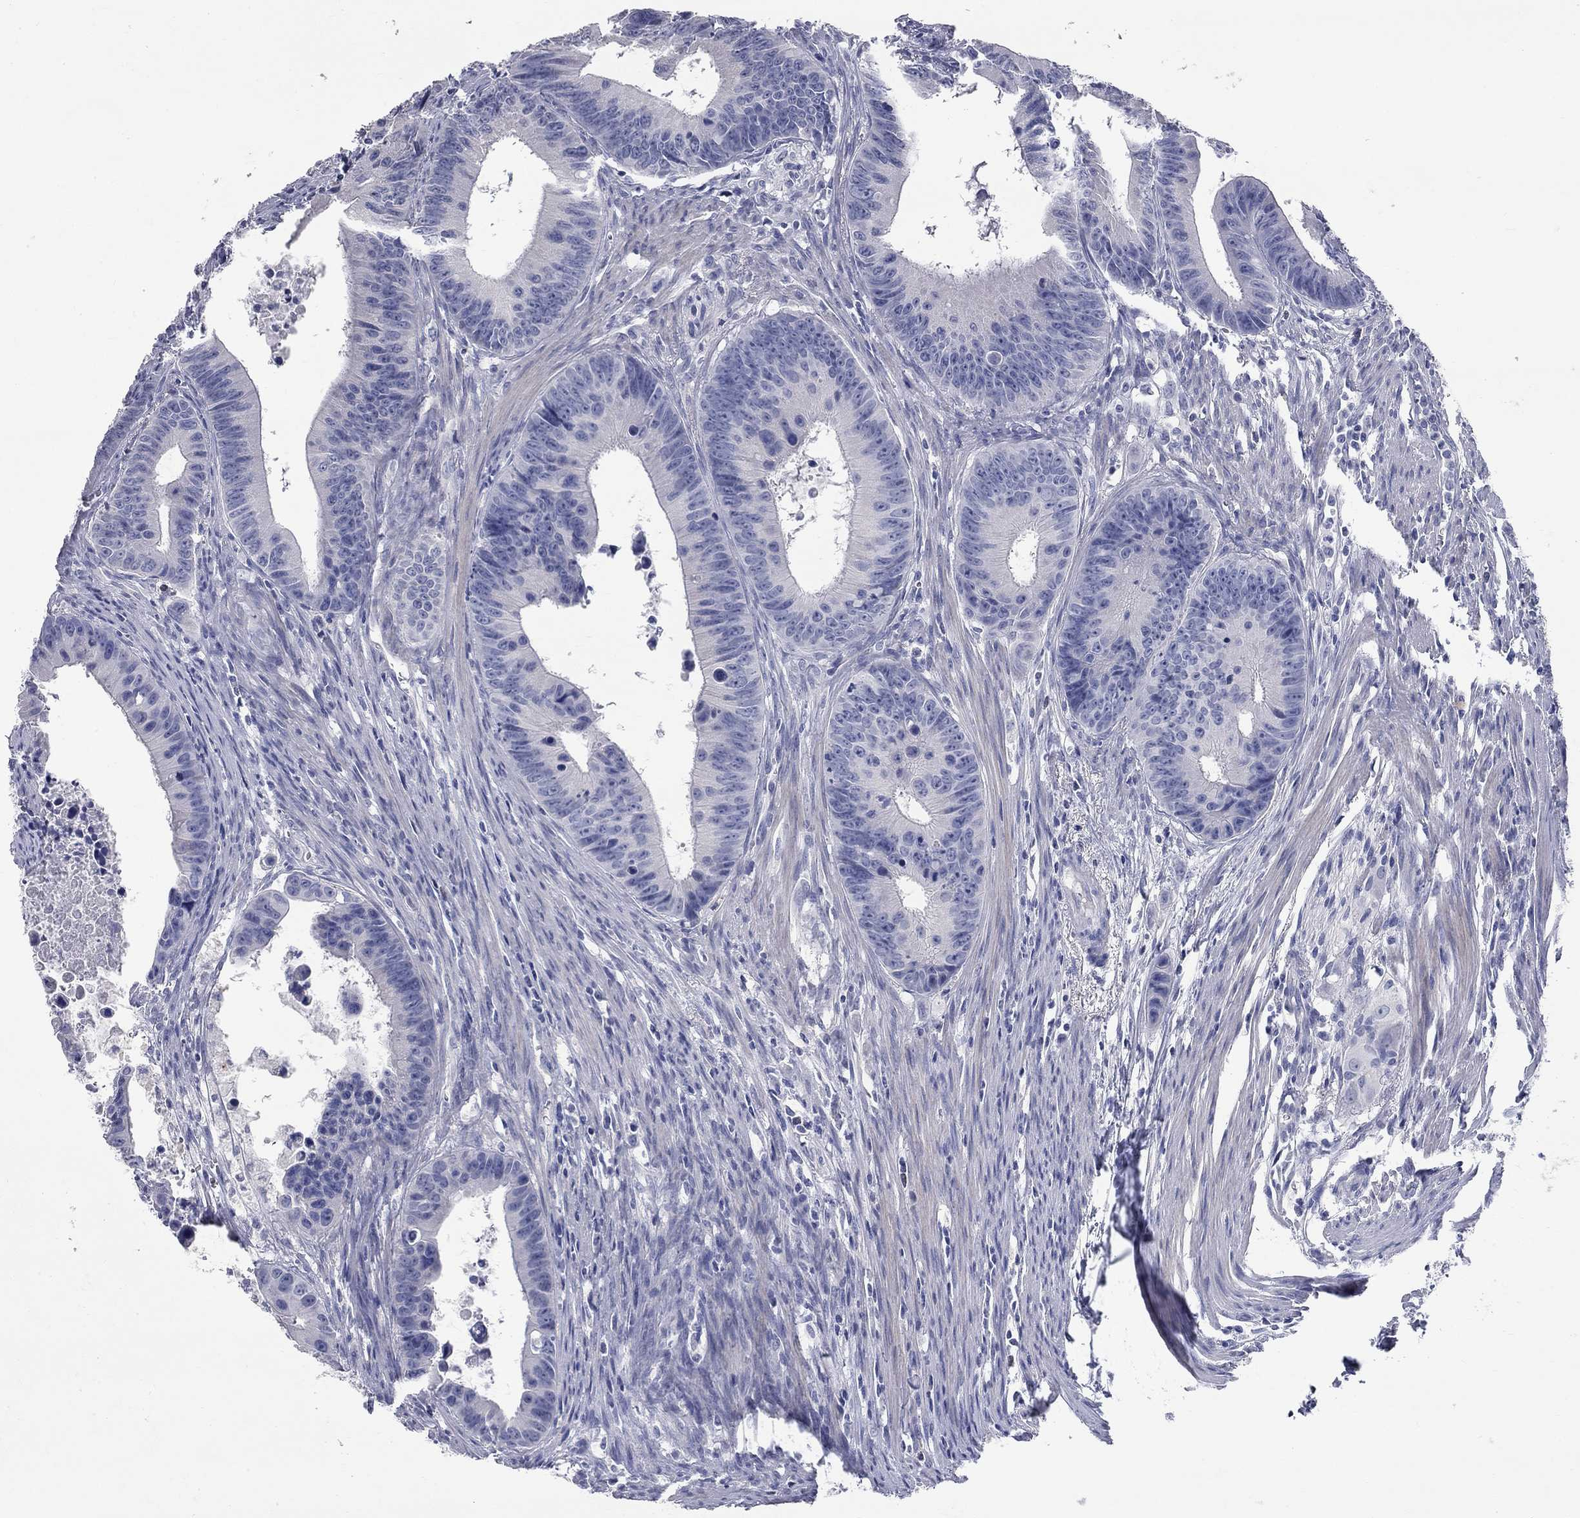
{"staining": {"intensity": "negative", "quantity": "none", "location": "none"}, "tissue": "colorectal cancer", "cell_type": "Tumor cells", "image_type": "cancer", "snomed": [{"axis": "morphology", "description": "Adenocarcinoma, NOS"}, {"axis": "topography", "description": "Colon"}], "caption": "High power microscopy image of an immunohistochemistry (IHC) micrograph of colorectal cancer, revealing no significant expression in tumor cells.", "gene": "SYT12", "patient": {"sex": "female", "age": 87}}